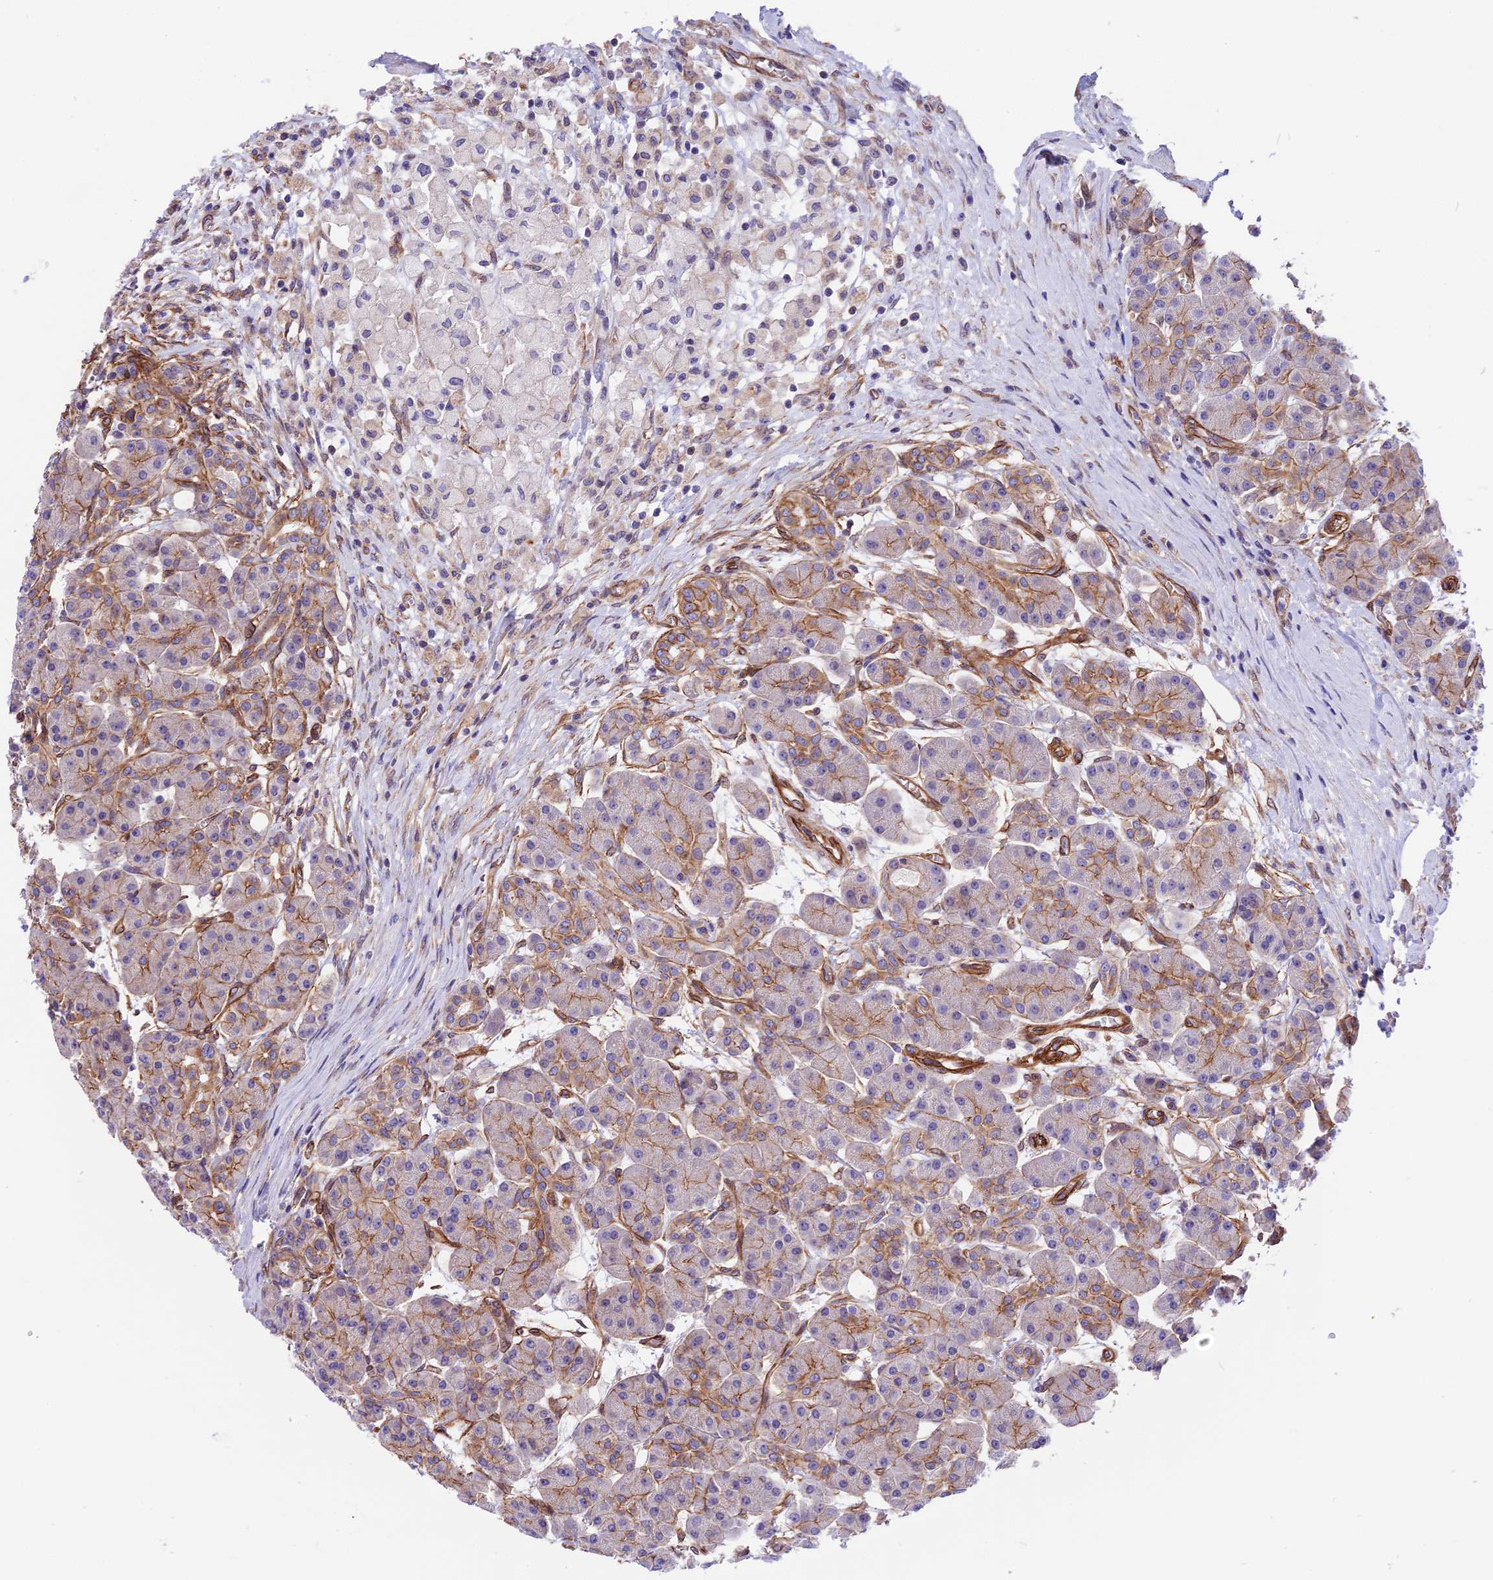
{"staining": {"intensity": "moderate", "quantity": "25%-75%", "location": "cytoplasmic/membranous"}, "tissue": "pancreas", "cell_type": "Exocrine glandular cells", "image_type": "normal", "snomed": [{"axis": "morphology", "description": "Normal tissue, NOS"}, {"axis": "topography", "description": "Pancreas"}], "caption": "Immunohistochemical staining of normal human pancreas displays moderate cytoplasmic/membranous protein expression in approximately 25%-75% of exocrine glandular cells. (brown staining indicates protein expression, while blue staining denotes nuclei).", "gene": "R3HDM4", "patient": {"sex": "male", "age": 63}}